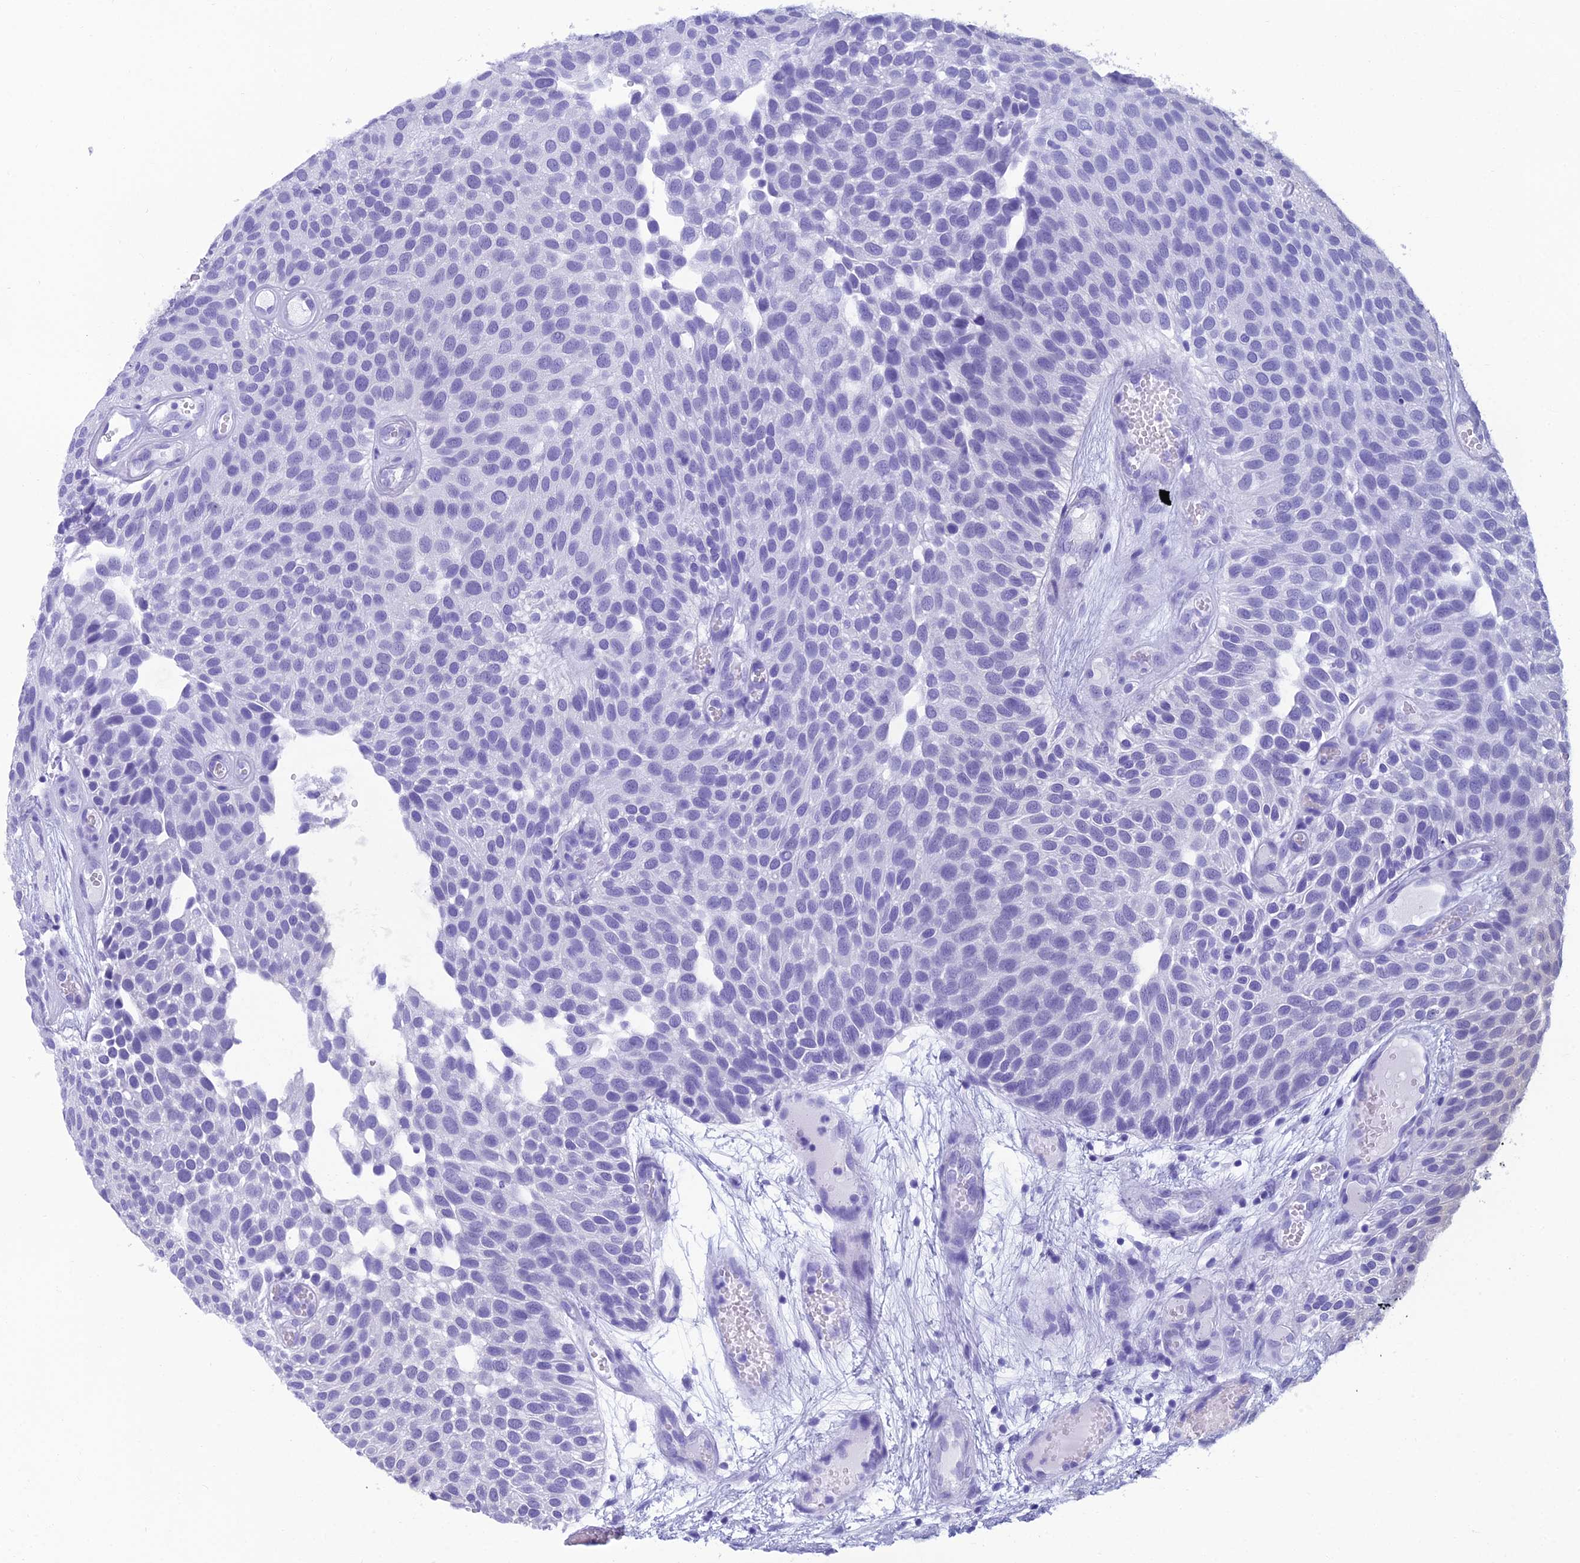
{"staining": {"intensity": "negative", "quantity": "none", "location": "none"}, "tissue": "urothelial cancer", "cell_type": "Tumor cells", "image_type": "cancer", "snomed": [{"axis": "morphology", "description": "Urothelial carcinoma, Low grade"}, {"axis": "topography", "description": "Urinary bladder"}], "caption": "The histopathology image shows no significant staining in tumor cells of low-grade urothelial carcinoma. The staining was performed using DAB to visualize the protein expression in brown, while the nuclei were stained in blue with hematoxylin (Magnification: 20x).", "gene": "GRWD1", "patient": {"sex": "male", "age": 89}}